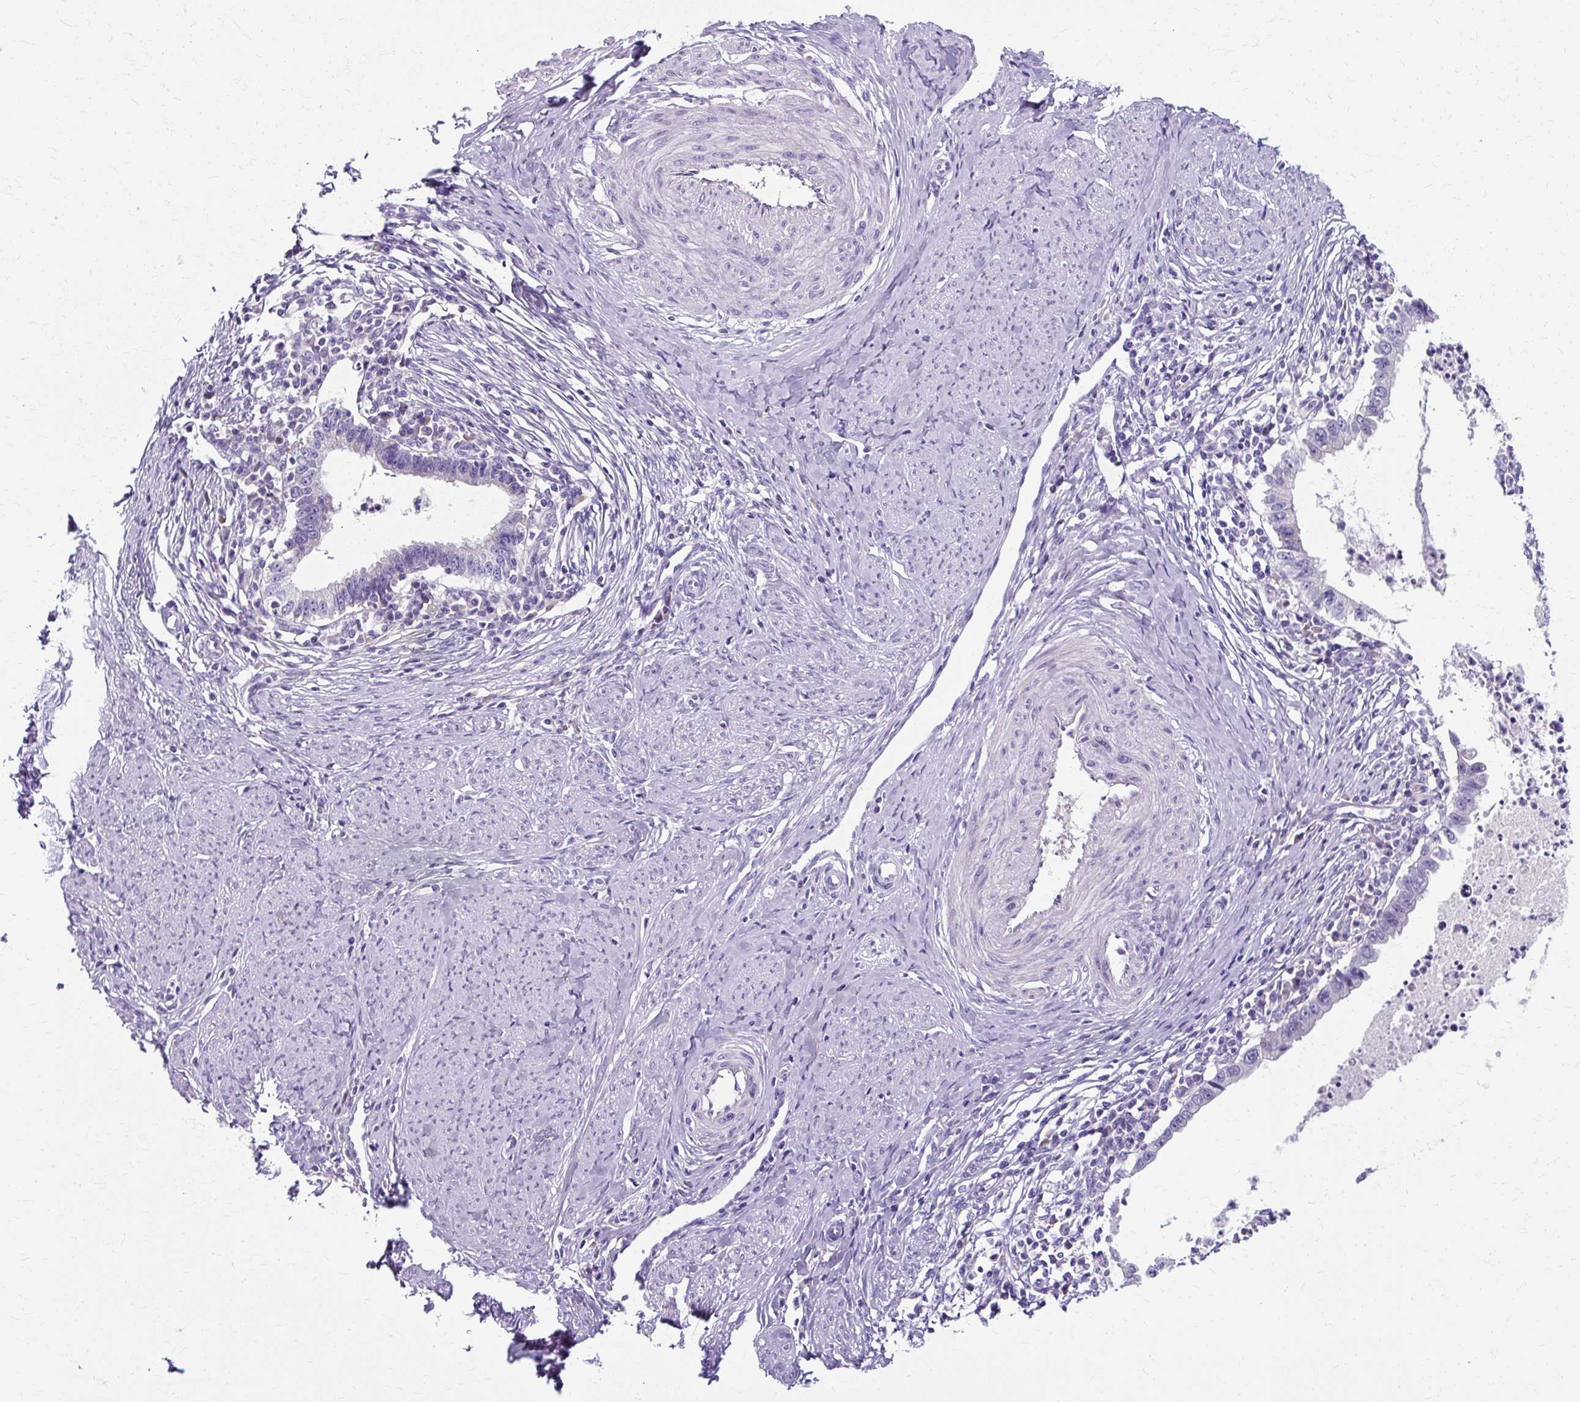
{"staining": {"intensity": "negative", "quantity": "none", "location": "none"}, "tissue": "cervical cancer", "cell_type": "Tumor cells", "image_type": "cancer", "snomed": [{"axis": "morphology", "description": "Adenocarcinoma, NOS"}, {"axis": "topography", "description": "Cervix"}], "caption": "This micrograph is of cervical cancer (adenocarcinoma) stained with IHC to label a protein in brown with the nuclei are counter-stained blue. There is no expression in tumor cells.", "gene": "ZNF555", "patient": {"sex": "female", "age": 36}}